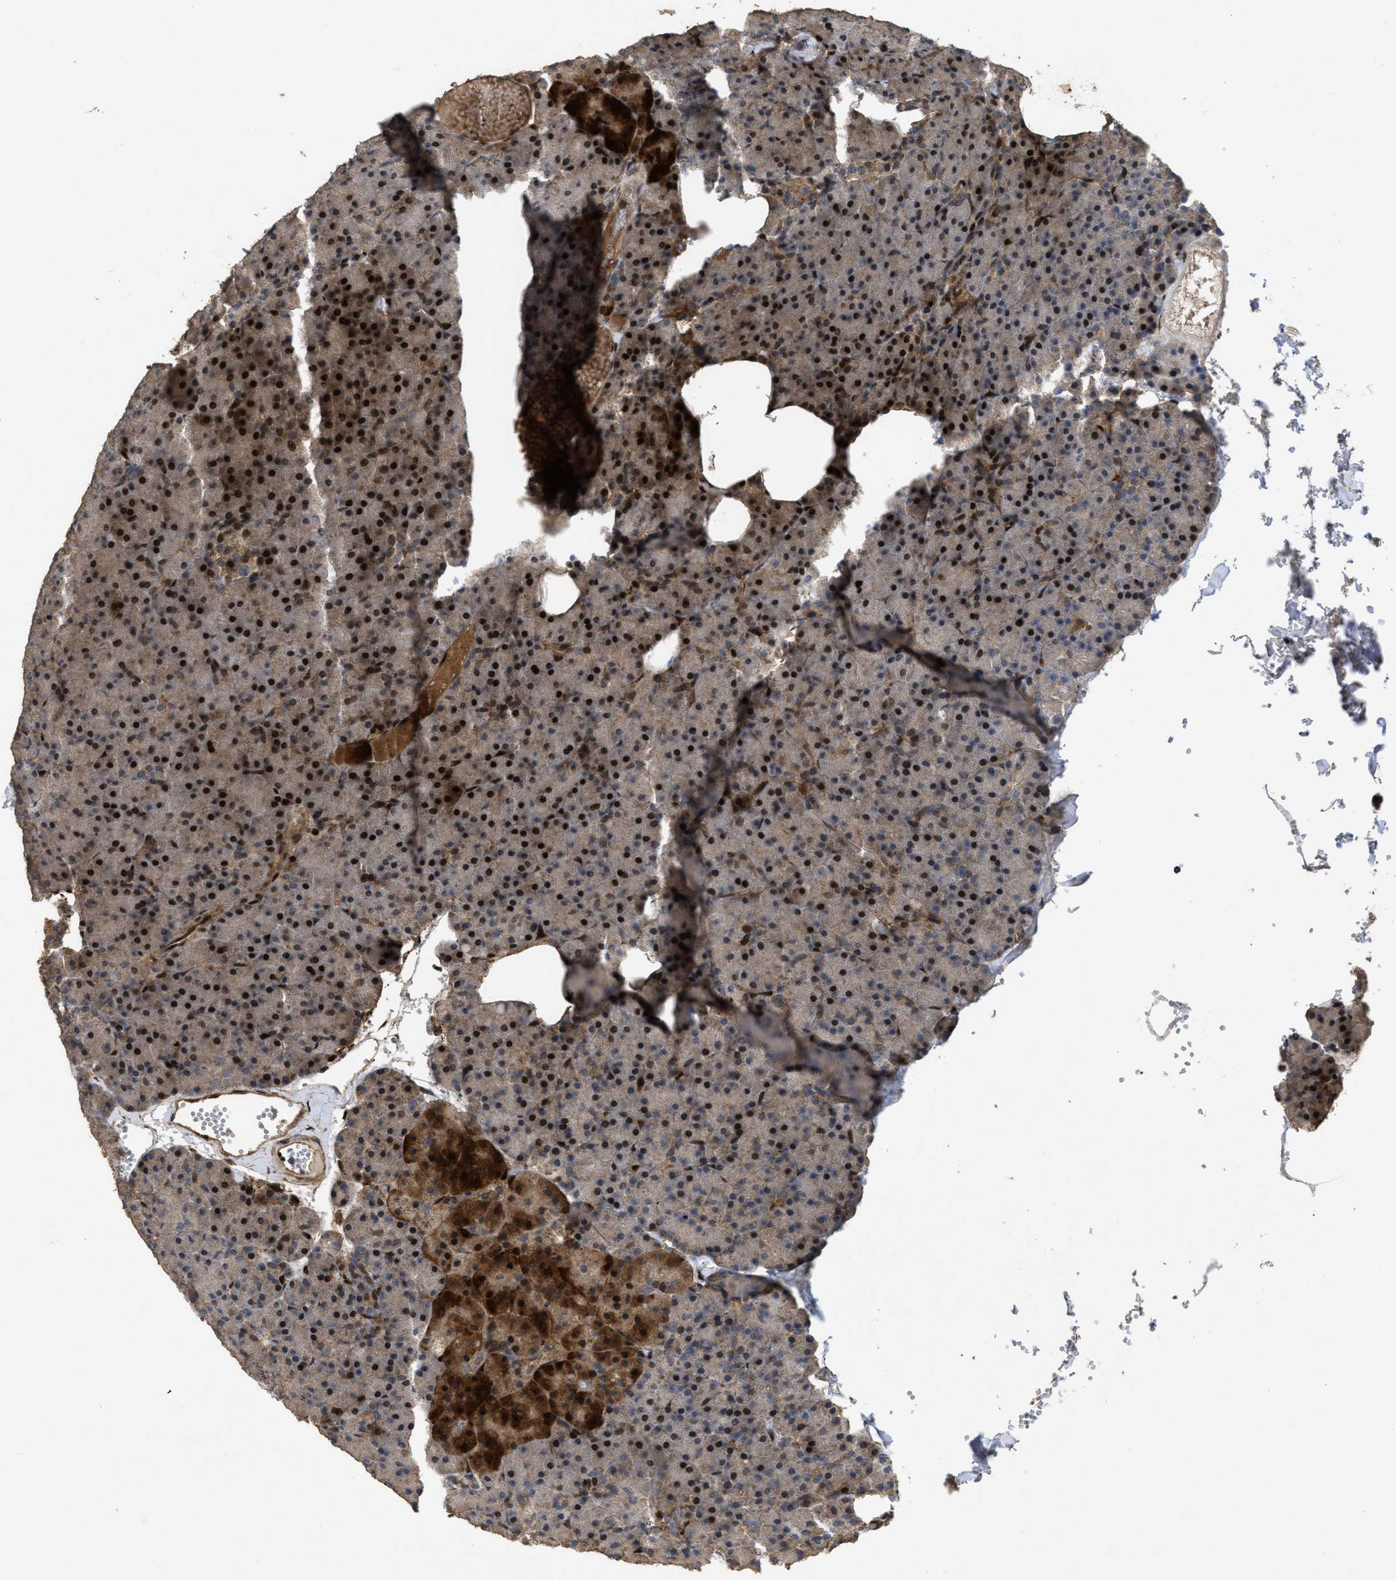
{"staining": {"intensity": "strong", "quantity": "25%-75%", "location": "cytoplasmic/membranous,nuclear"}, "tissue": "pancreas", "cell_type": "Exocrine glandular cells", "image_type": "normal", "snomed": [{"axis": "morphology", "description": "Normal tissue, NOS"}, {"axis": "morphology", "description": "Carcinoid, malignant, NOS"}, {"axis": "topography", "description": "Pancreas"}], "caption": "Normal pancreas reveals strong cytoplasmic/membranous,nuclear staining in approximately 25%-75% of exocrine glandular cells, visualized by immunohistochemistry. Immunohistochemistry stains the protein of interest in brown and the nuclei are stained blue.", "gene": "CBR3", "patient": {"sex": "female", "age": 35}}